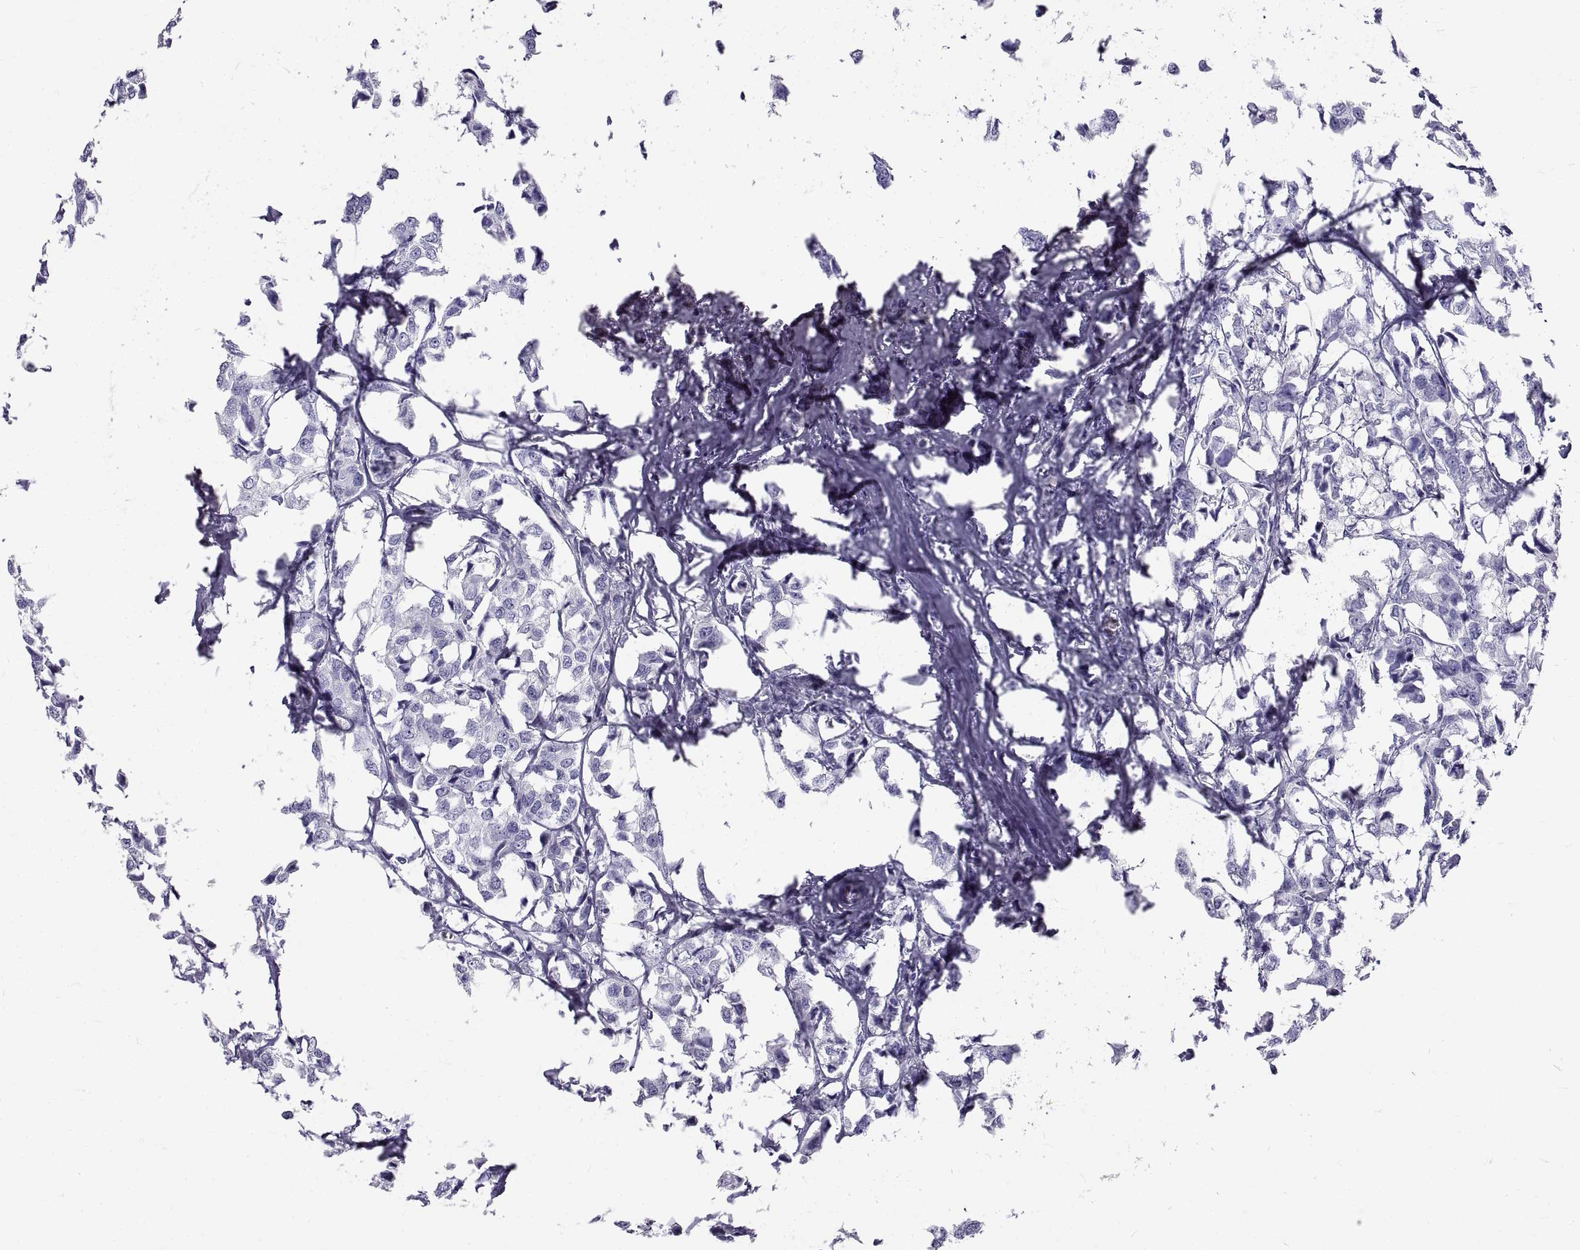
{"staining": {"intensity": "negative", "quantity": "none", "location": "none"}, "tissue": "breast cancer", "cell_type": "Tumor cells", "image_type": "cancer", "snomed": [{"axis": "morphology", "description": "Duct carcinoma"}, {"axis": "topography", "description": "Breast"}], "caption": "Immunohistochemistry of human breast invasive ductal carcinoma displays no expression in tumor cells.", "gene": "GNG12", "patient": {"sex": "female", "age": 80}}